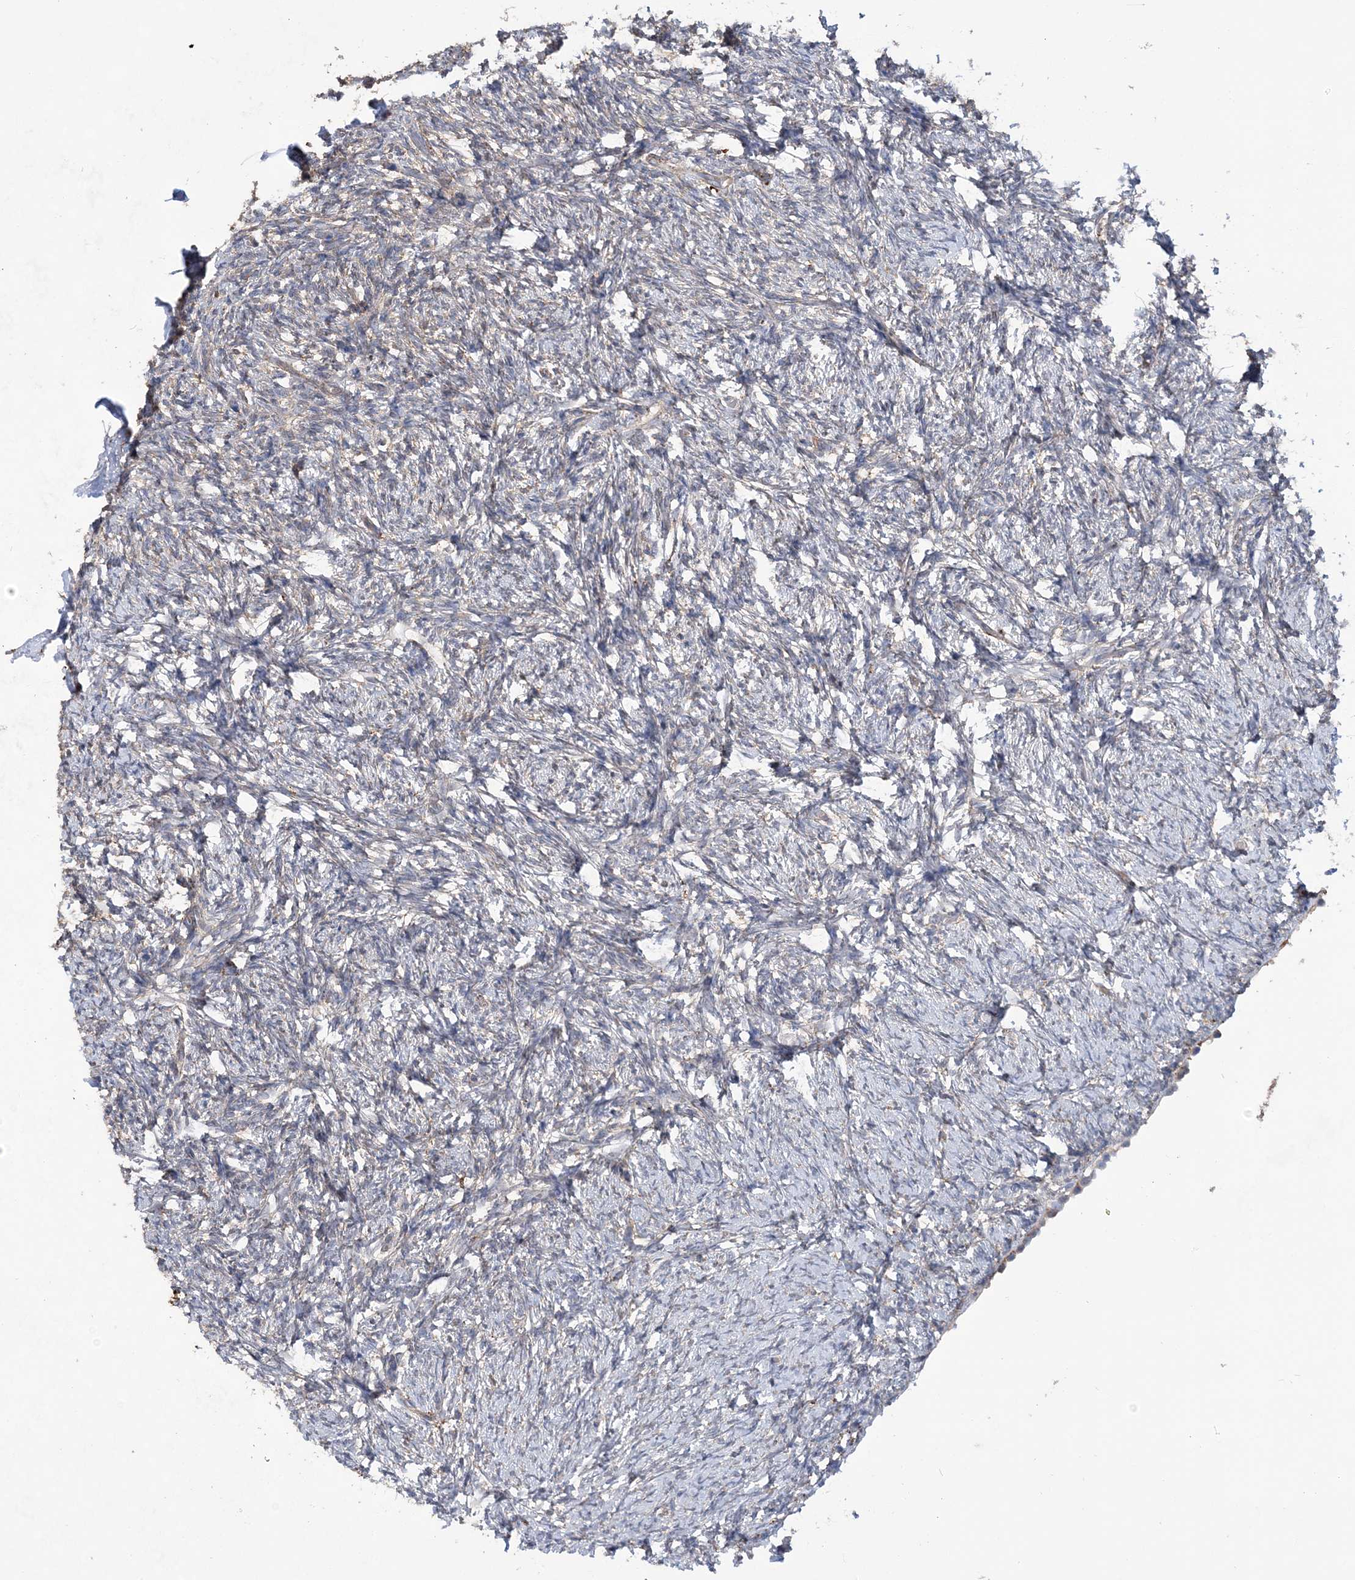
{"staining": {"intensity": "negative", "quantity": "none", "location": "none"}, "tissue": "ovary", "cell_type": "Ovarian stroma cells", "image_type": "normal", "snomed": [{"axis": "morphology", "description": "Normal tissue, NOS"}, {"axis": "topography", "description": "Ovary"}], "caption": "Ovarian stroma cells are negative for protein expression in normal human ovary. The staining was performed using DAB (3,3'-diaminobenzidine) to visualize the protein expression in brown, while the nuclei were stained in blue with hematoxylin (Magnification: 20x).", "gene": "WDR12", "patient": {"sex": "female", "age": 60}}